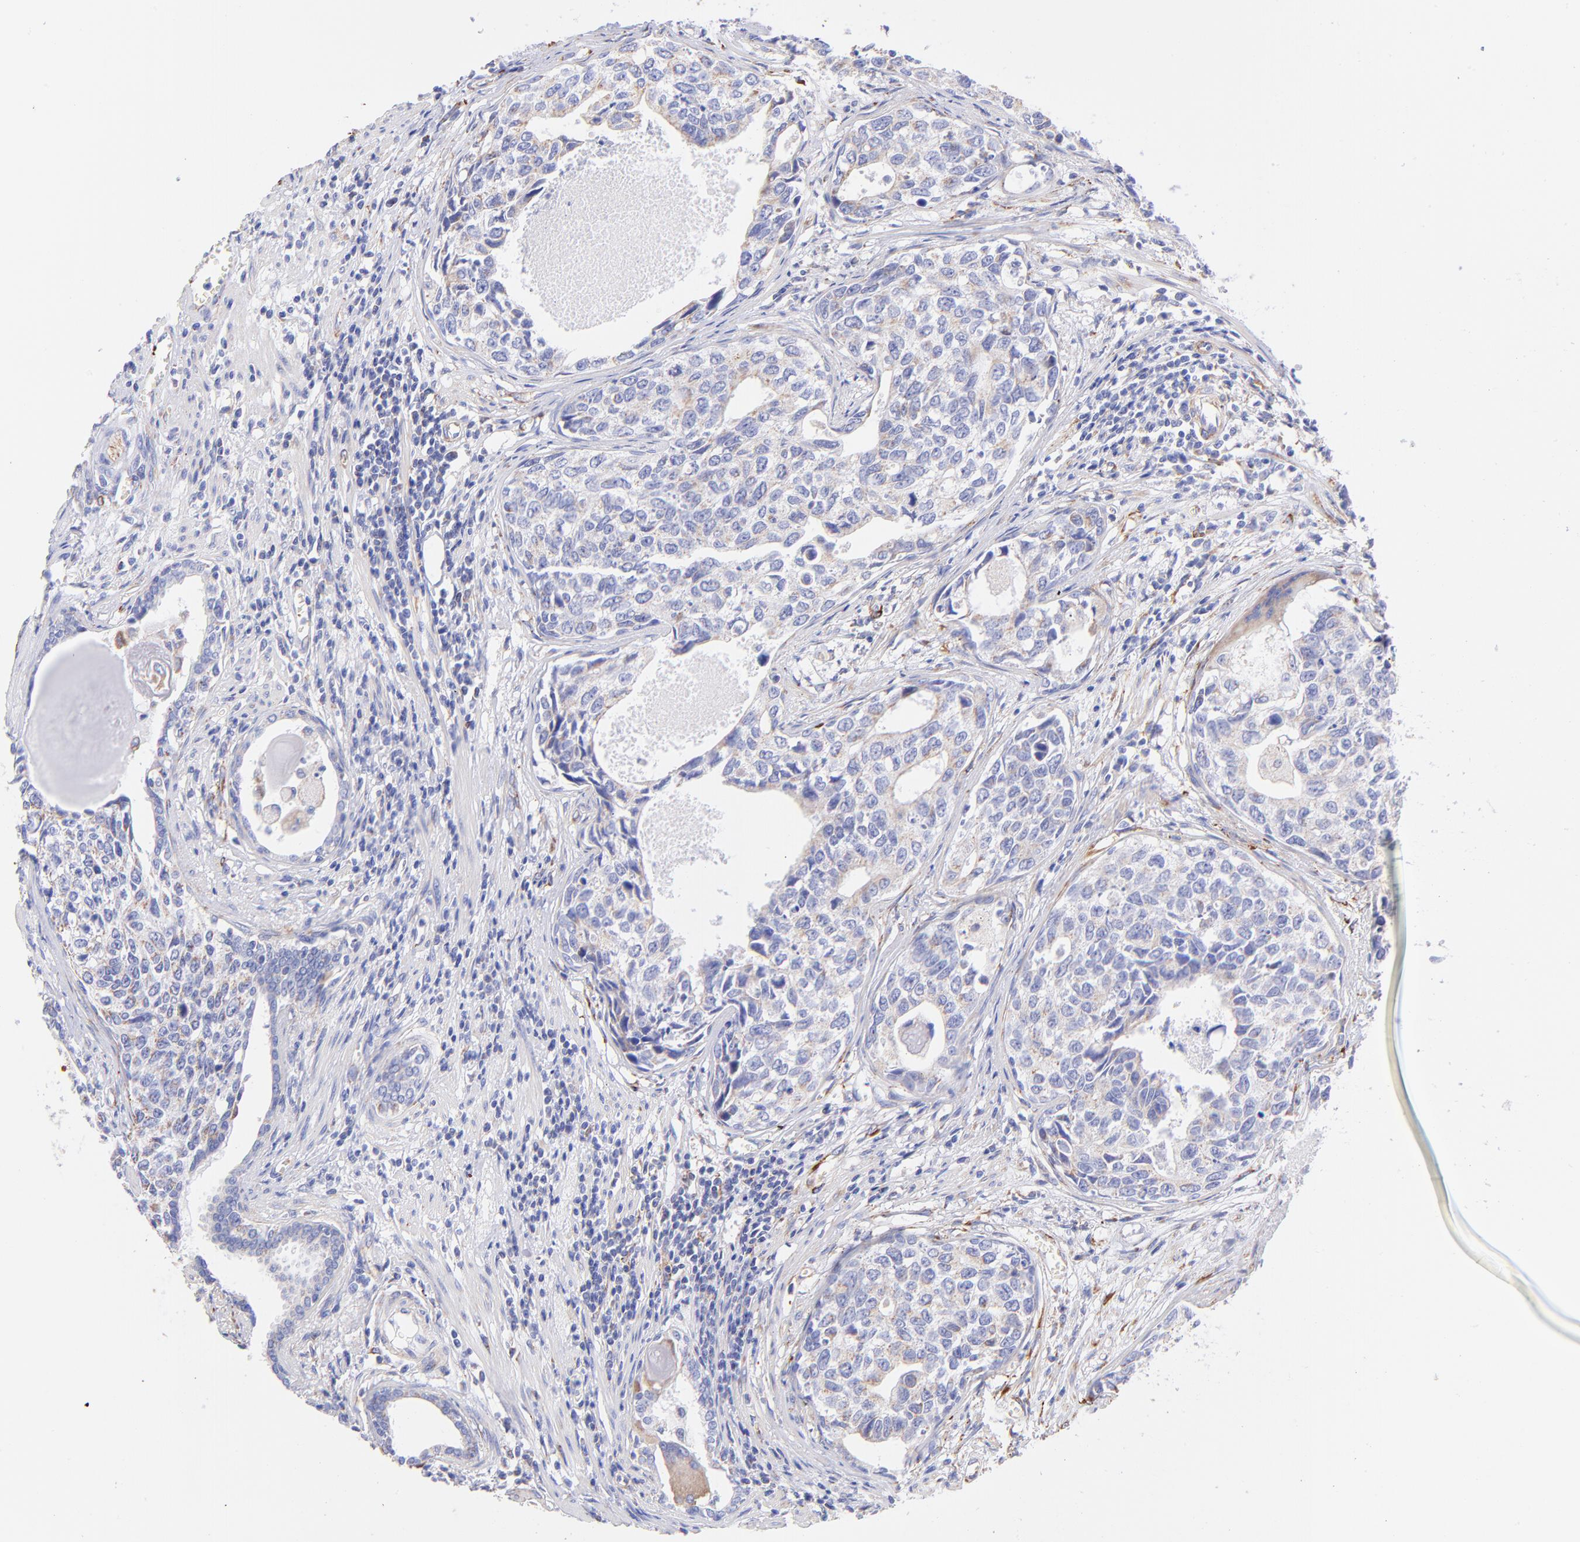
{"staining": {"intensity": "weak", "quantity": ">75%", "location": "cytoplasmic/membranous"}, "tissue": "urothelial cancer", "cell_type": "Tumor cells", "image_type": "cancer", "snomed": [{"axis": "morphology", "description": "Urothelial carcinoma, High grade"}, {"axis": "topography", "description": "Urinary bladder"}], "caption": "A brown stain shows weak cytoplasmic/membranous expression of a protein in human urothelial cancer tumor cells.", "gene": "SPARC", "patient": {"sex": "male", "age": 81}}